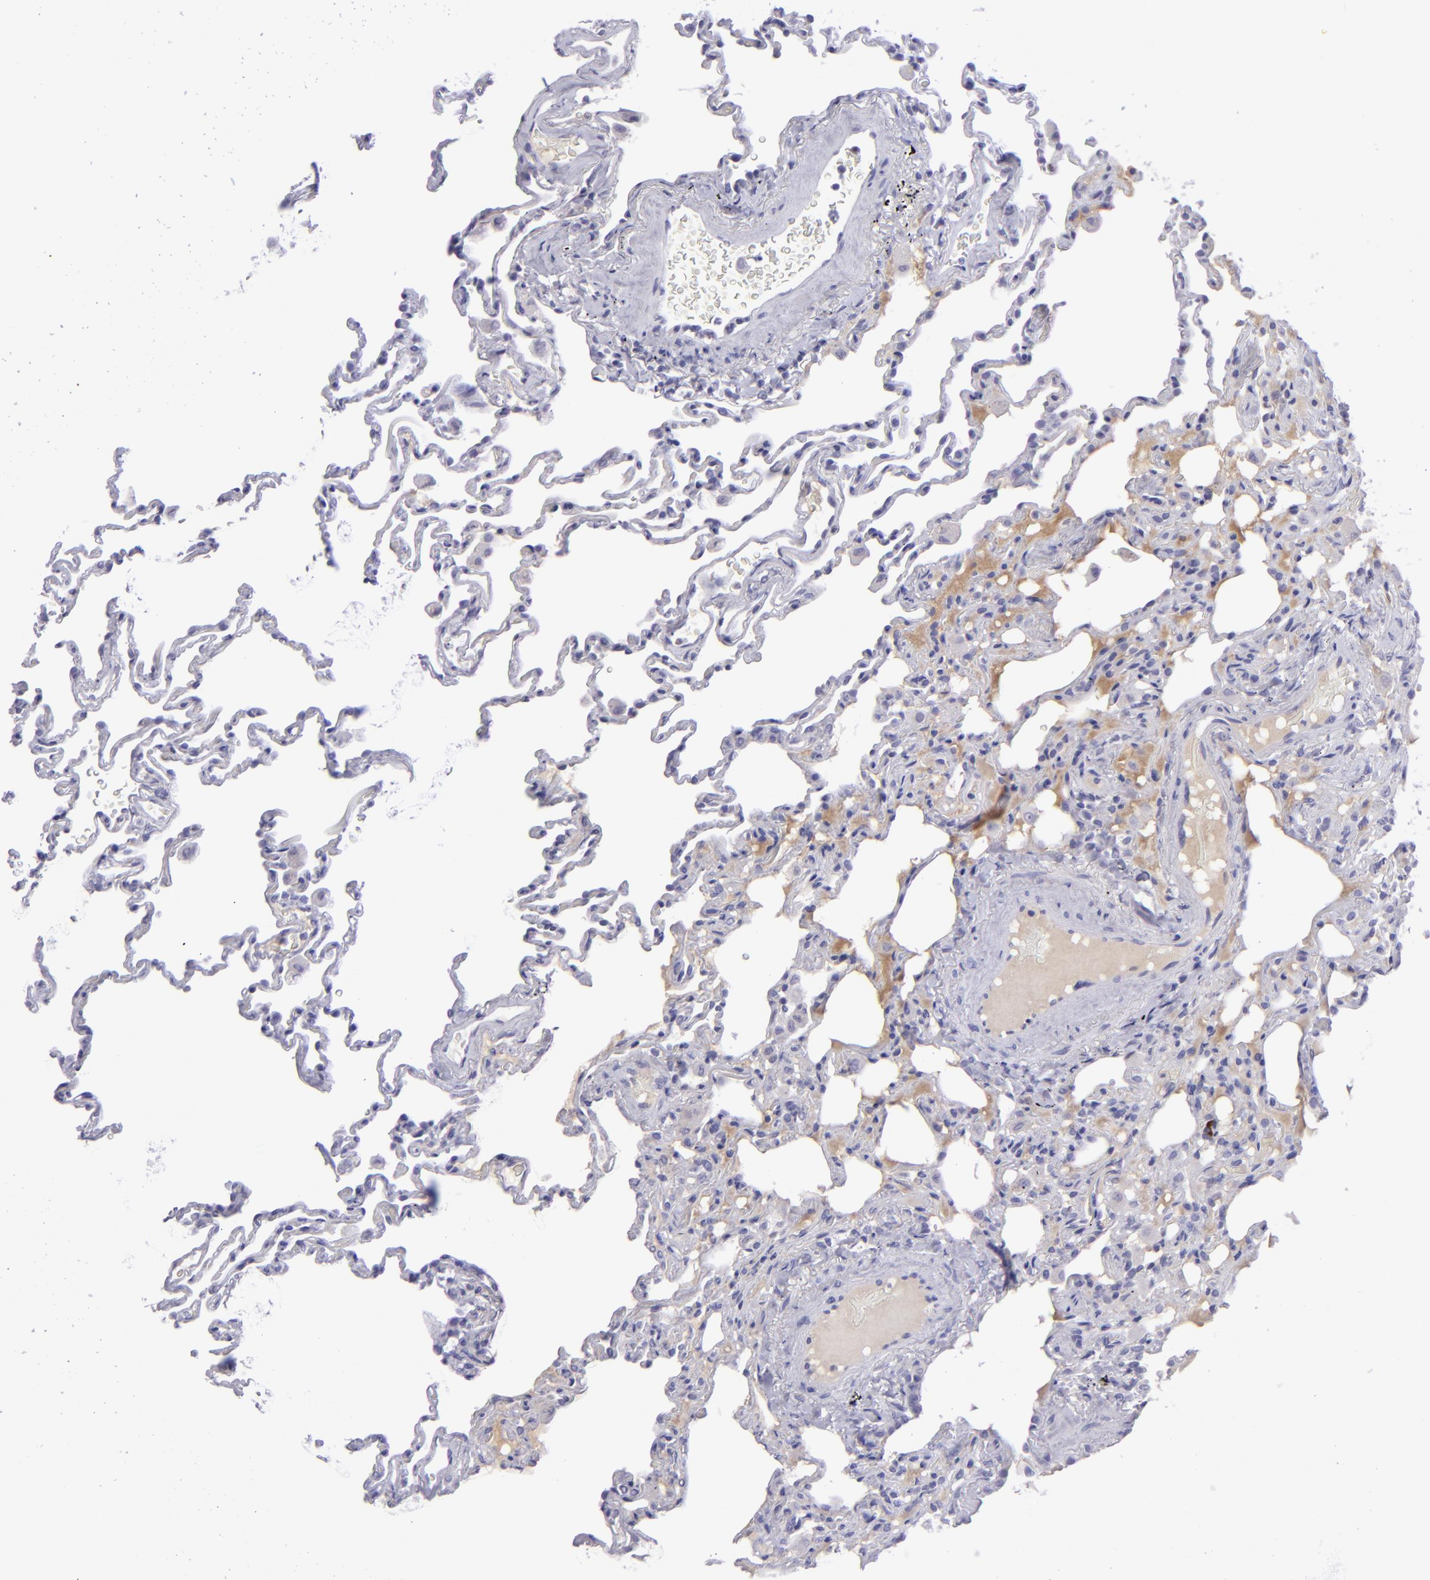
{"staining": {"intensity": "negative", "quantity": "none", "location": "none"}, "tissue": "lung", "cell_type": "Alveolar cells", "image_type": "normal", "snomed": [{"axis": "morphology", "description": "Normal tissue, NOS"}, {"axis": "topography", "description": "Lung"}], "caption": "IHC micrograph of normal human lung stained for a protein (brown), which reveals no staining in alveolar cells.", "gene": "POU2F2", "patient": {"sex": "male", "age": 59}}